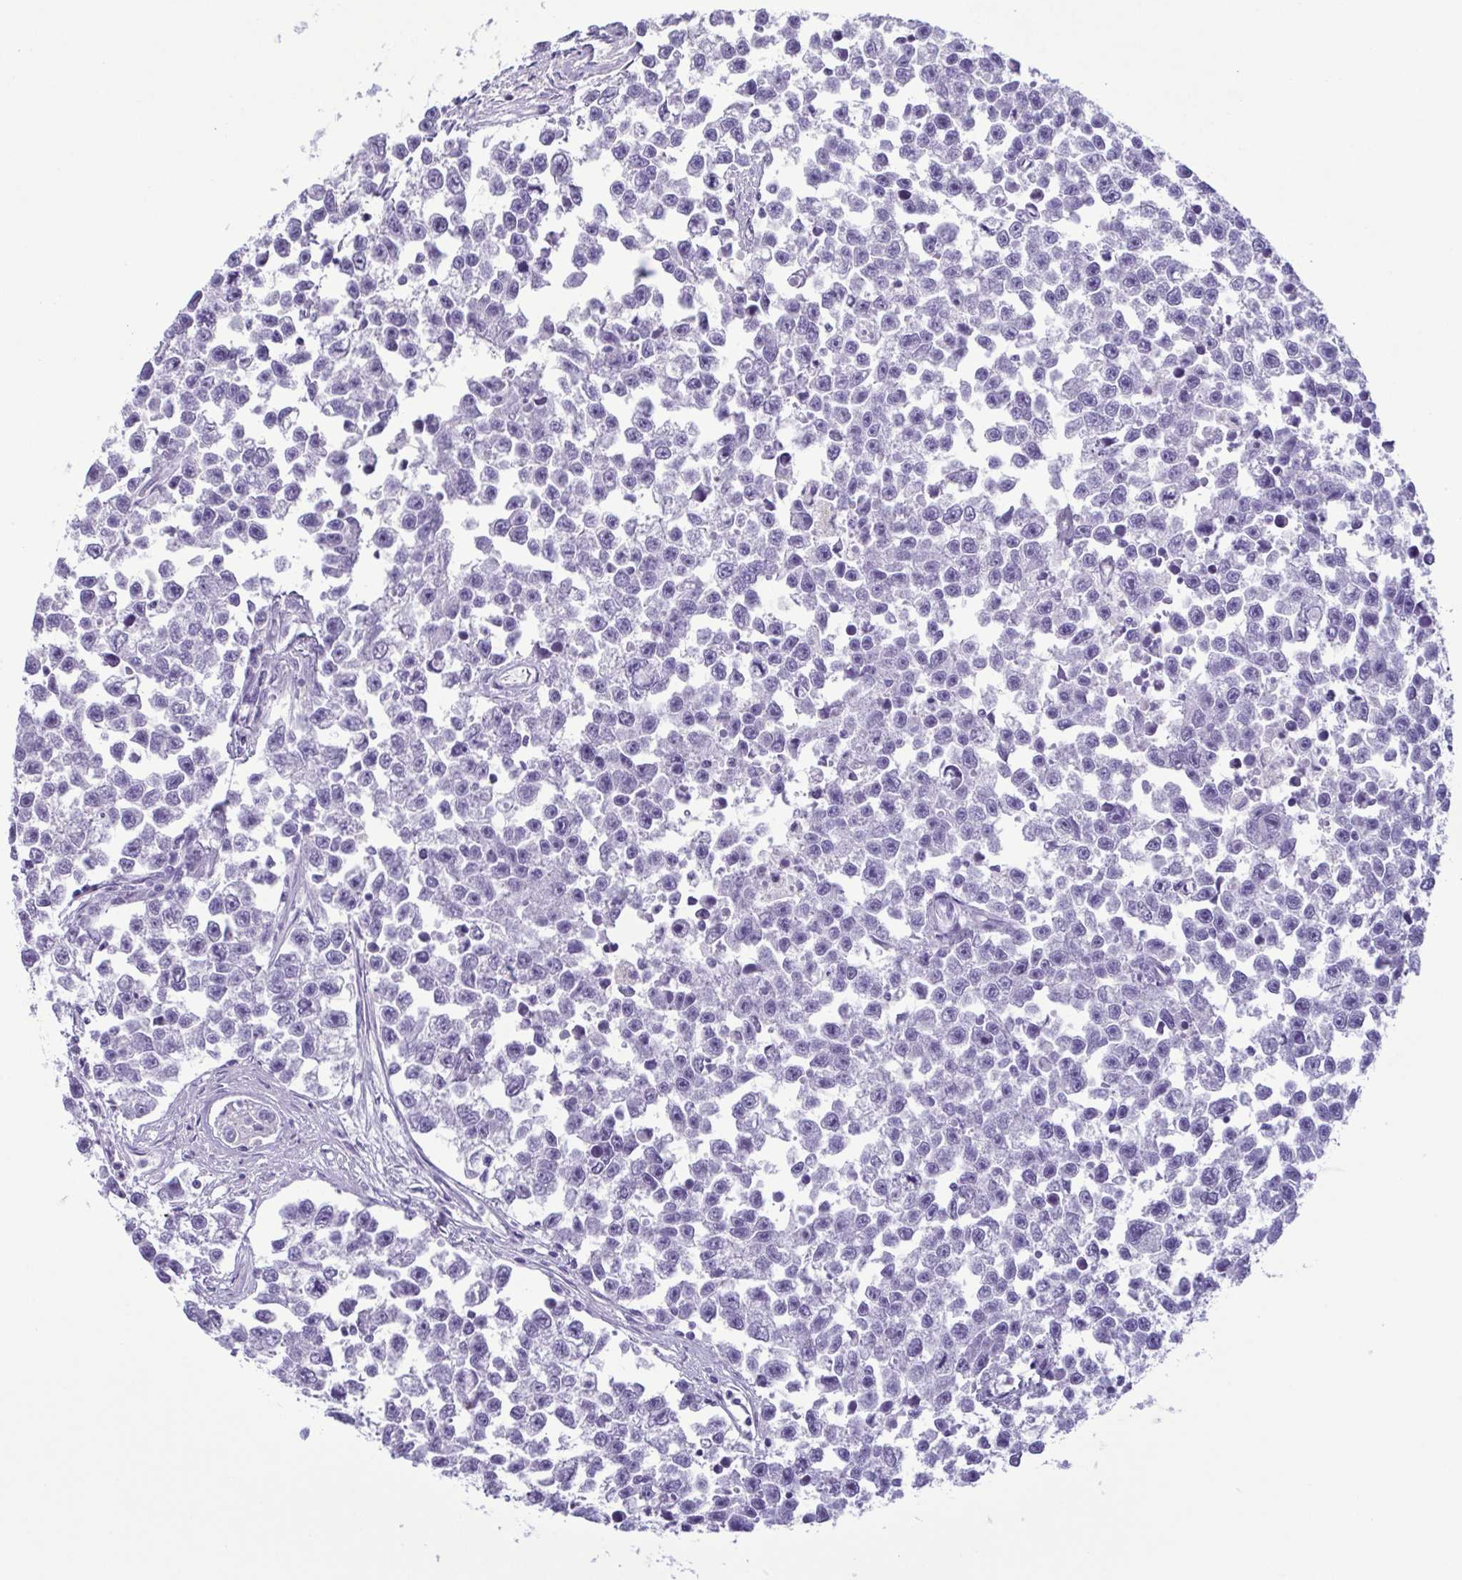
{"staining": {"intensity": "negative", "quantity": "none", "location": "none"}, "tissue": "testis cancer", "cell_type": "Tumor cells", "image_type": "cancer", "snomed": [{"axis": "morphology", "description": "Seminoma, NOS"}, {"axis": "topography", "description": "Testis"}], "caption": "High power microscopy micrograph of an IHC photomicrograph of testis cancer, revealing no significant positivity in tumor cells. Nuclei are stained in blue.", "gene": "LTF", "patient": {"sex": "male", "age": 26}}